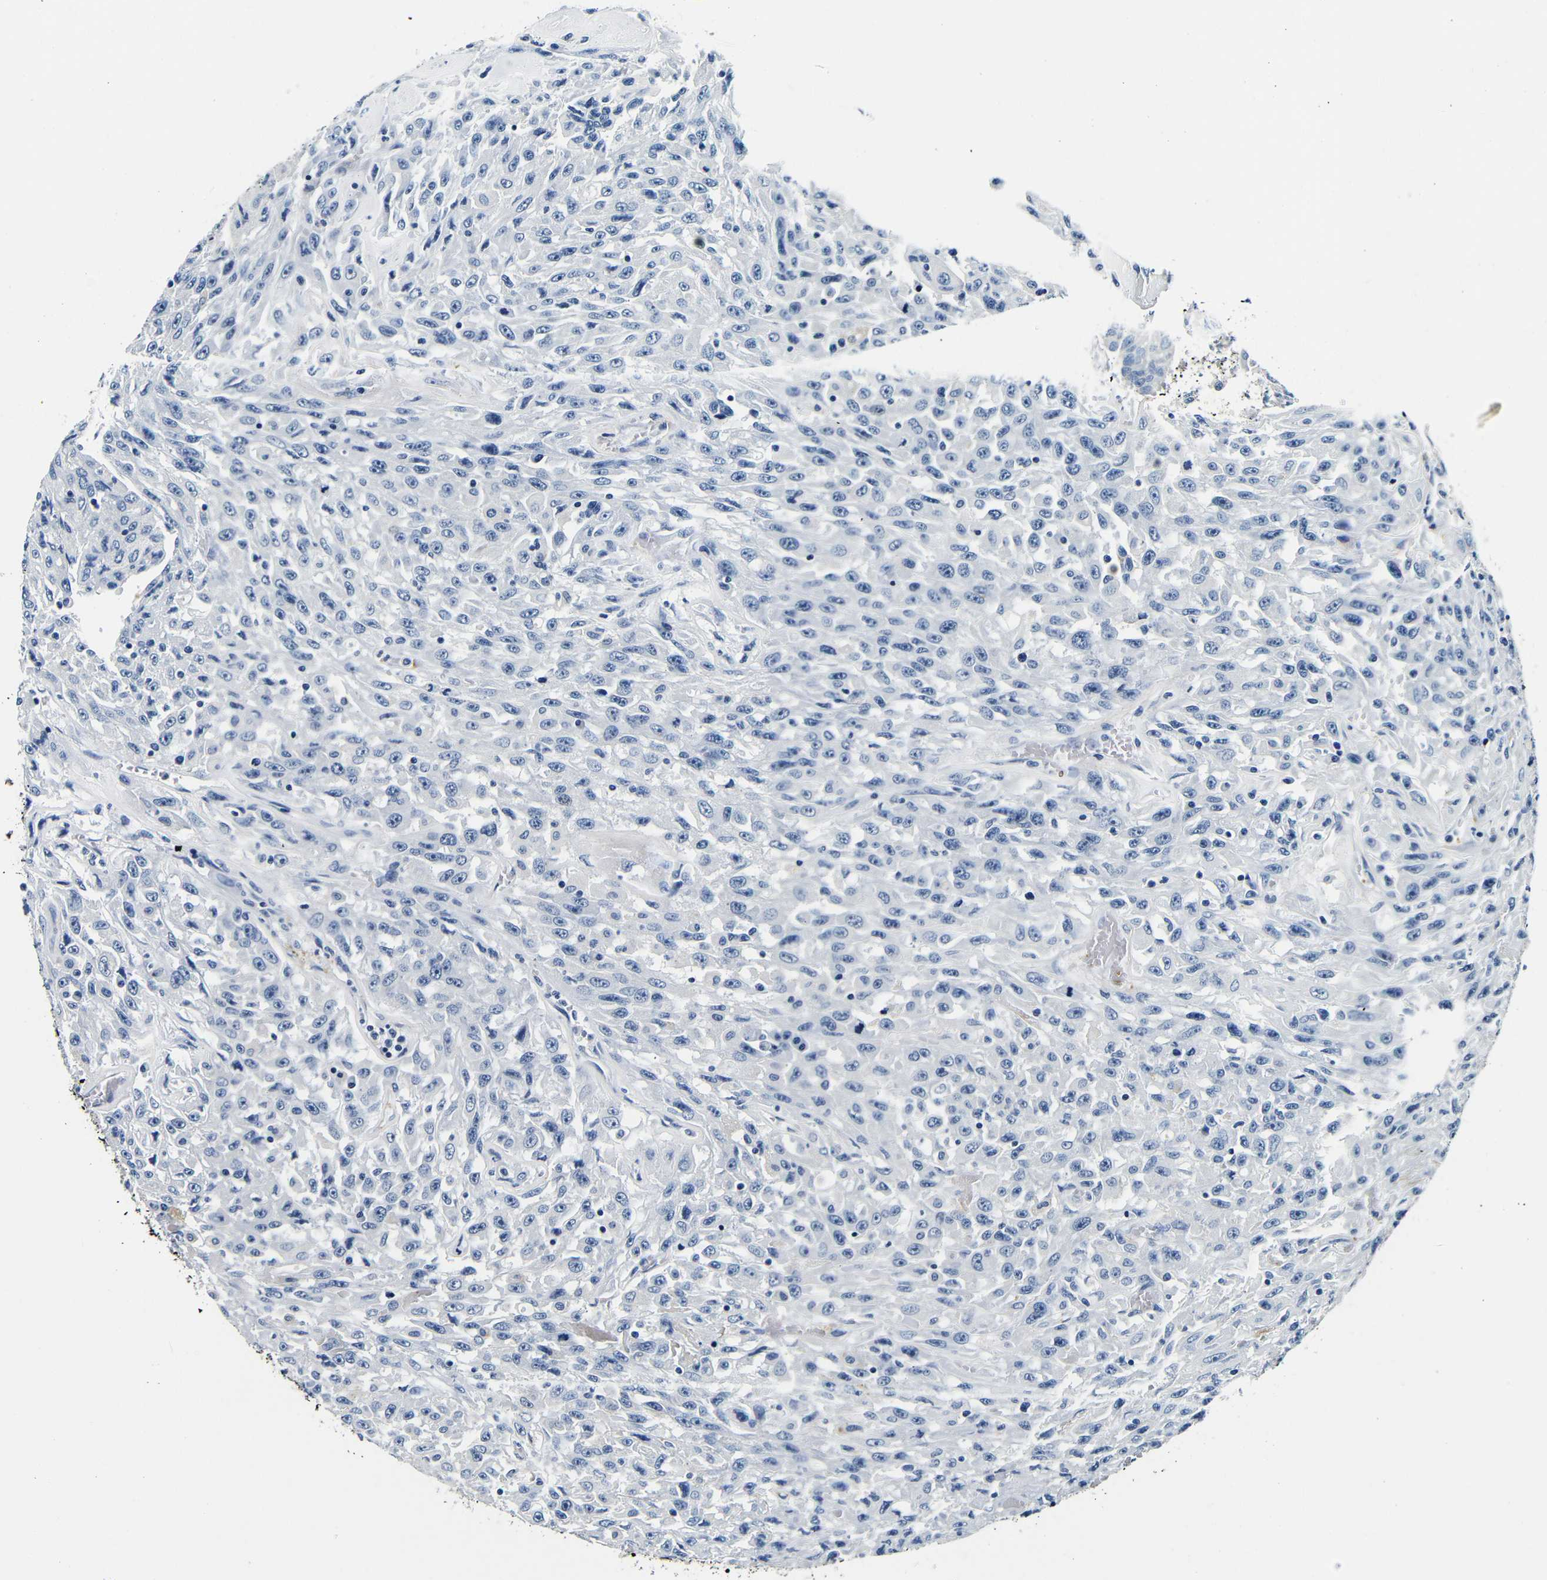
{"staining": {"intensity": "negative", "quantity": "none", "location": "none"}, "tissue": "urothelial cancer", "cell_type": "Tumor cells", "image_type": "cancer", "snomed": [{"axis": "morphology", "description": "Urothelial carcinoma, High grade"}, {"axis": "topography", "description": "Urinary bladder"}], "caption": "DAB (3,3'-diaminobenzidine) immunohistochemical staining of urothelial cancer exhibits no significant expression in tumor cells.", "gene": "GP1BA", "patient": {"sex": "male", "age": 66}}